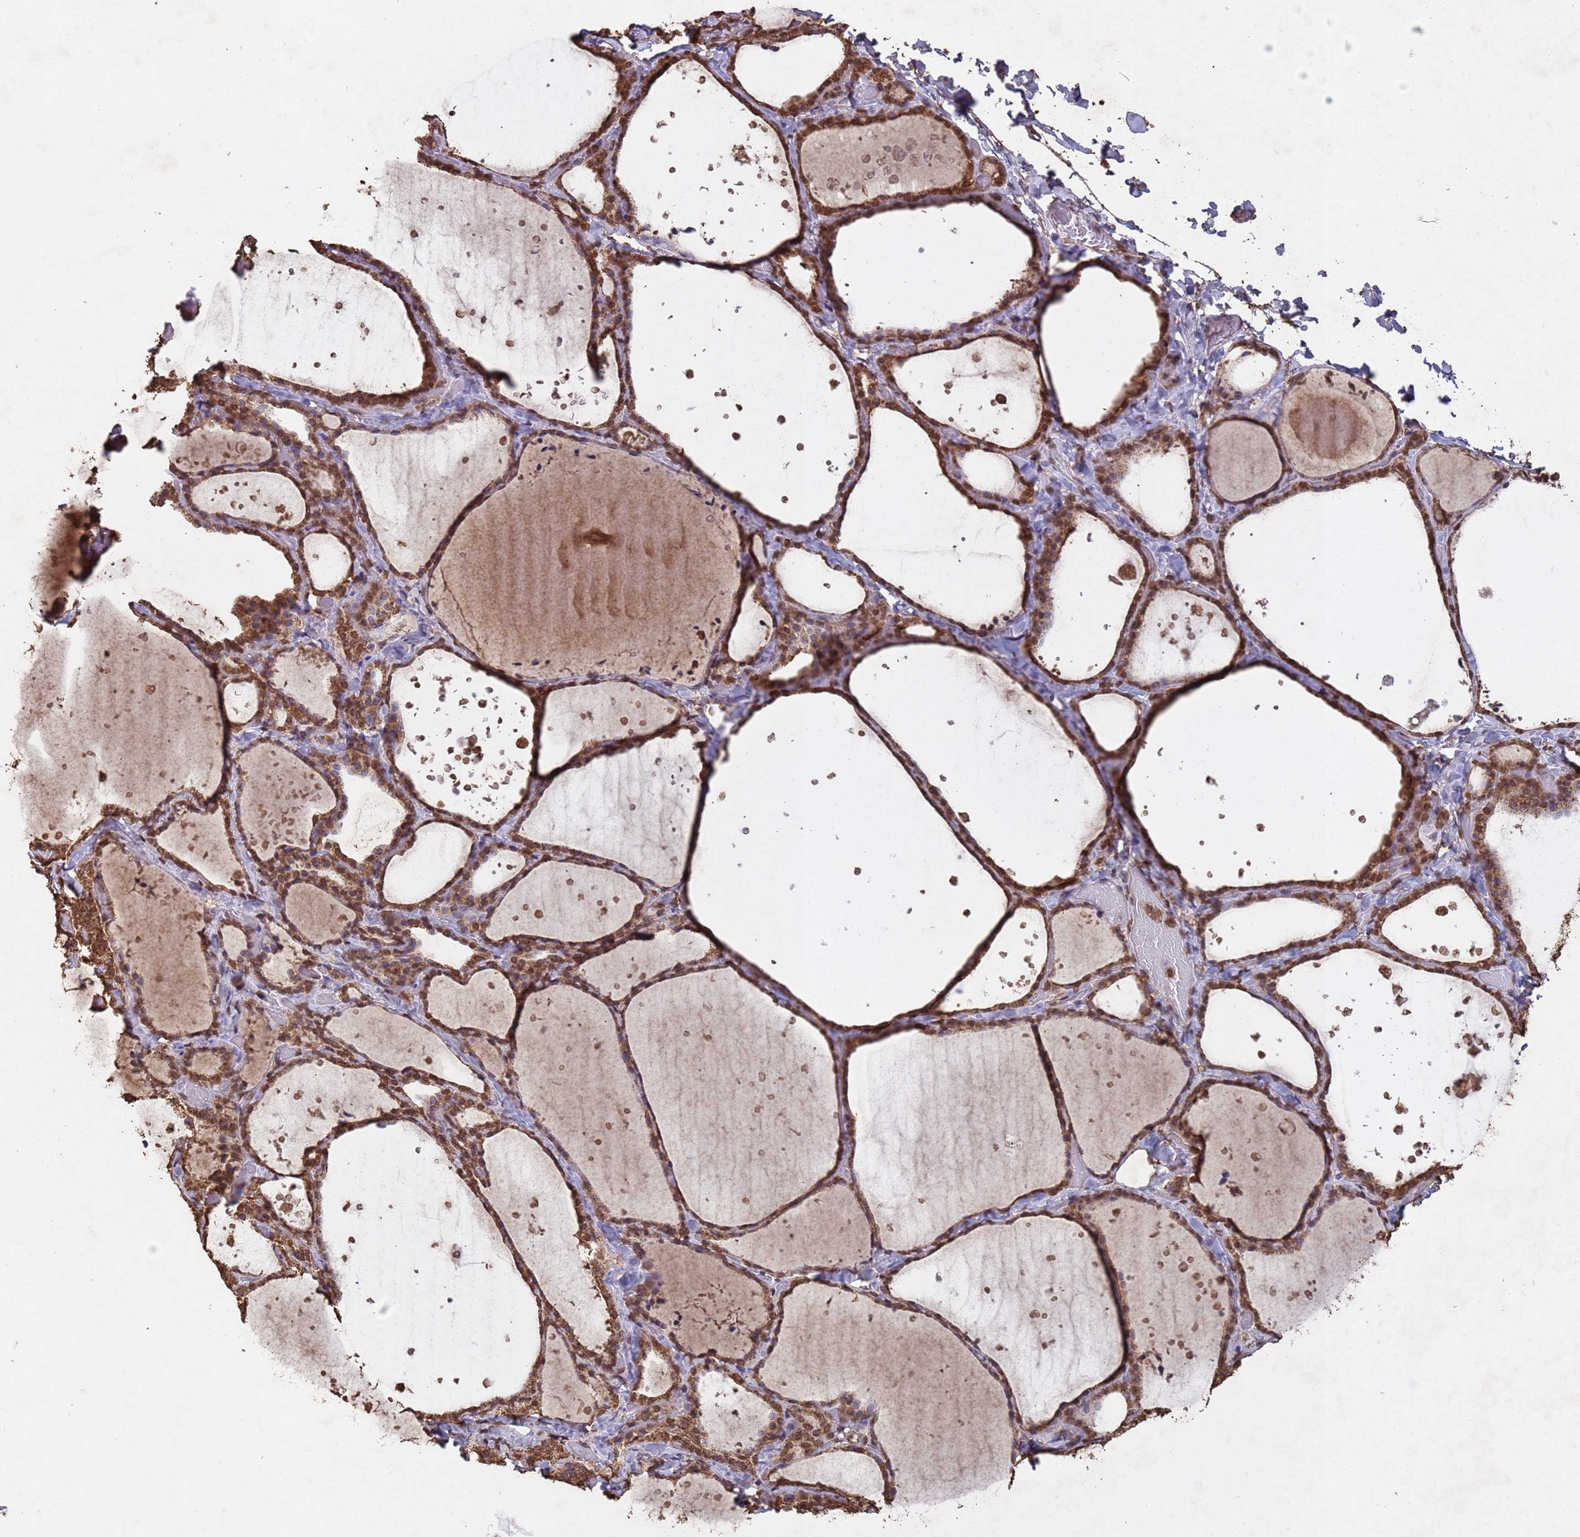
{"staining": {"intensity": "moderate", "quantity": ">75%", "location": "cytoplasmic/membranous,nuclear"}, "tissue": "thyroid gland", "cell_type": "Glandular cells", "image_type": "normal", "snomed": [{"axis": "morphology", "description": "Normal tissue, NOS"}, {"axis": "topography", "description": "Thyroid gland"}], "caption": "IHC staining of normal thyroid gland, which displays medium levels of moderate cytoplasmic/membranous,nuclear expression in about >75% of glandular cells indicating moderate cytoplasmic/membranous,nuclear protein positivity. The staining was performed using DAB (brown) for protein detection and nuclei were counterstained in hematoxylin (blue).", "gene": "HDAC10", "patient": {"sex": "female", "age": 44}}